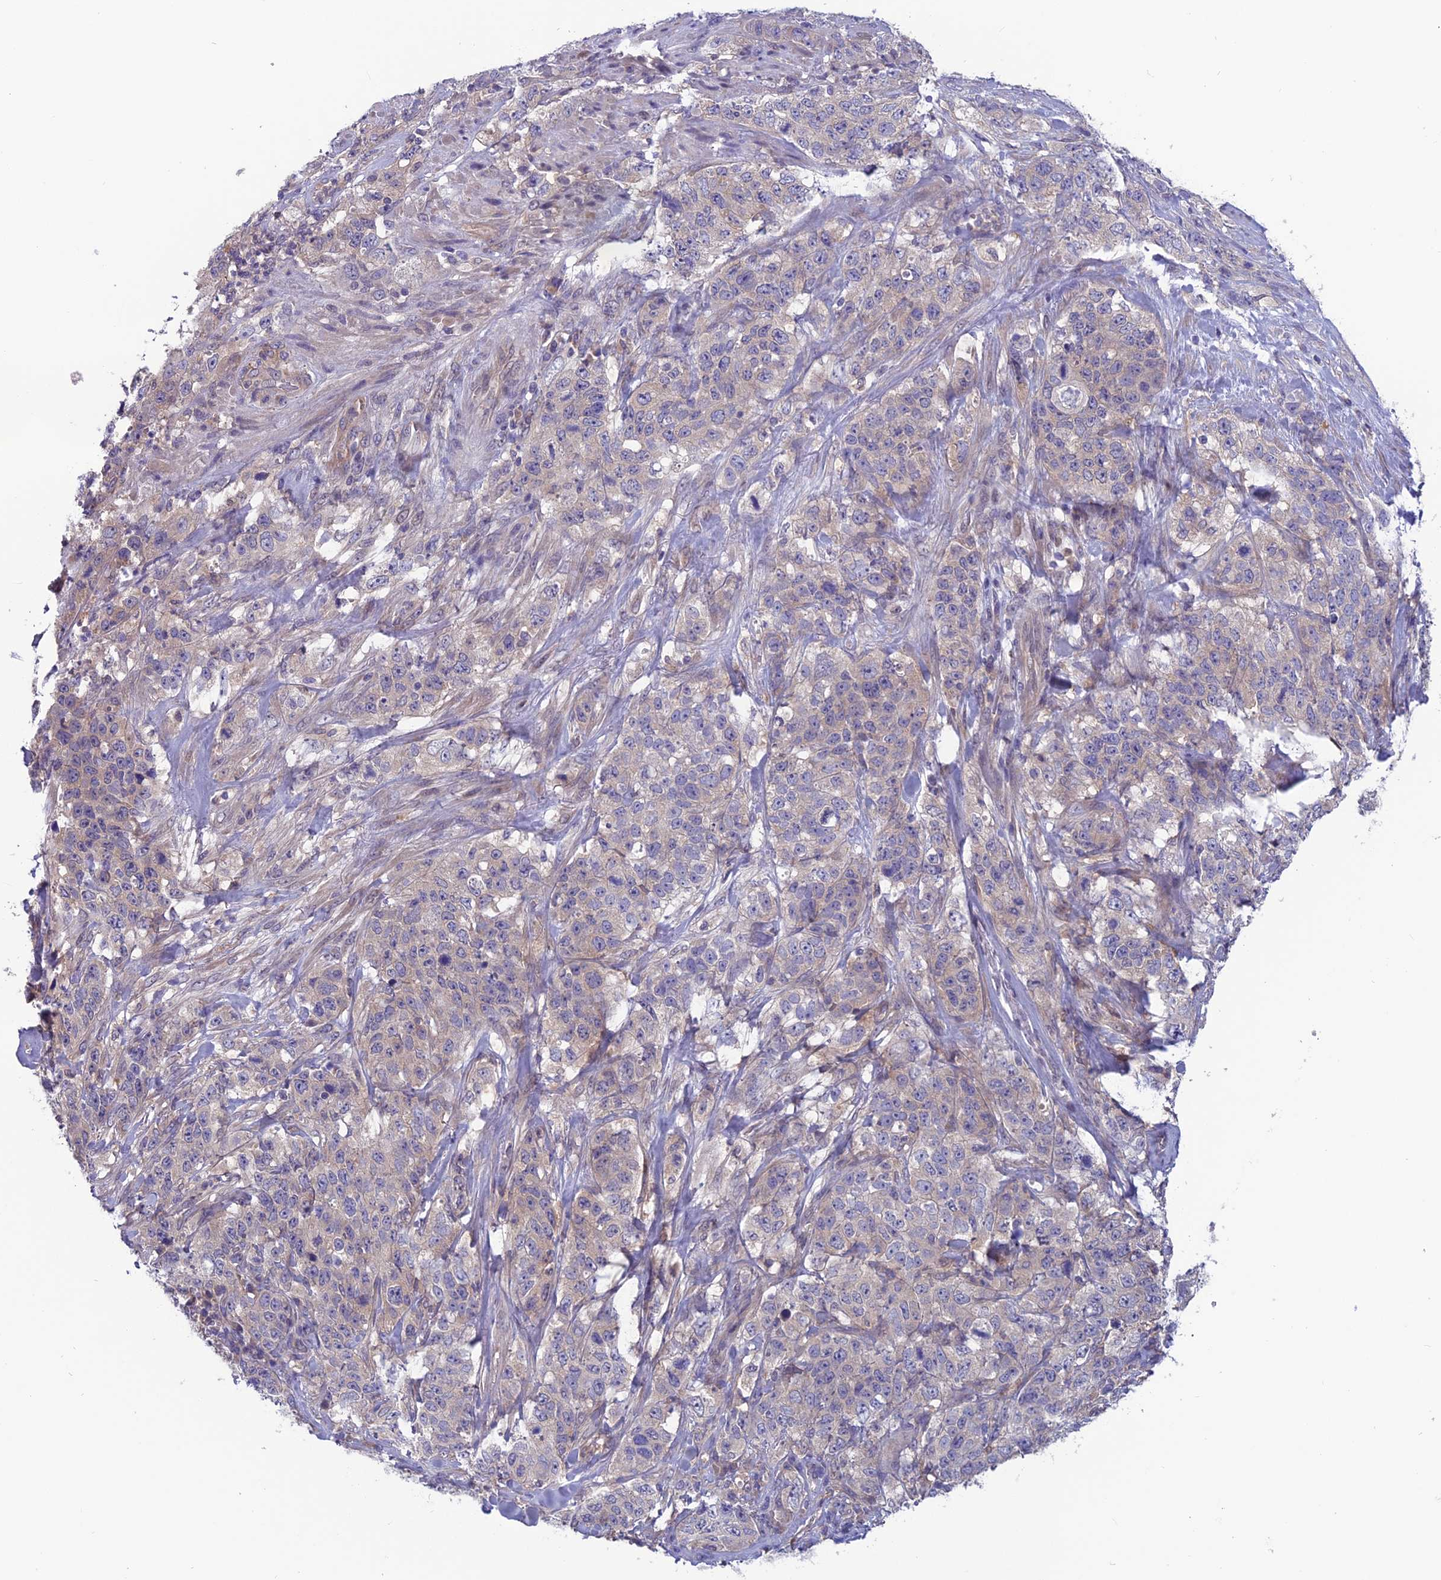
{"staining": {"intensity": "negative", "quantity": "none", "location": "none"}, "tissue": "stomach cancer", "cell_type": "Tumor cells", "image_type": "cancer", "snomed": [{"axis": "morphology", "description": "Adenocarcinoma, NOS"}, {"axis": "topography", "description": "Stomach"}], "caption": "Immunohistochemistry image of stomach adenocarcinoma stained for a protein (brown), which reveals no expression in tumor cells.", "gene": "MAST2", "patient": {"sex": "male", "age": 48}}